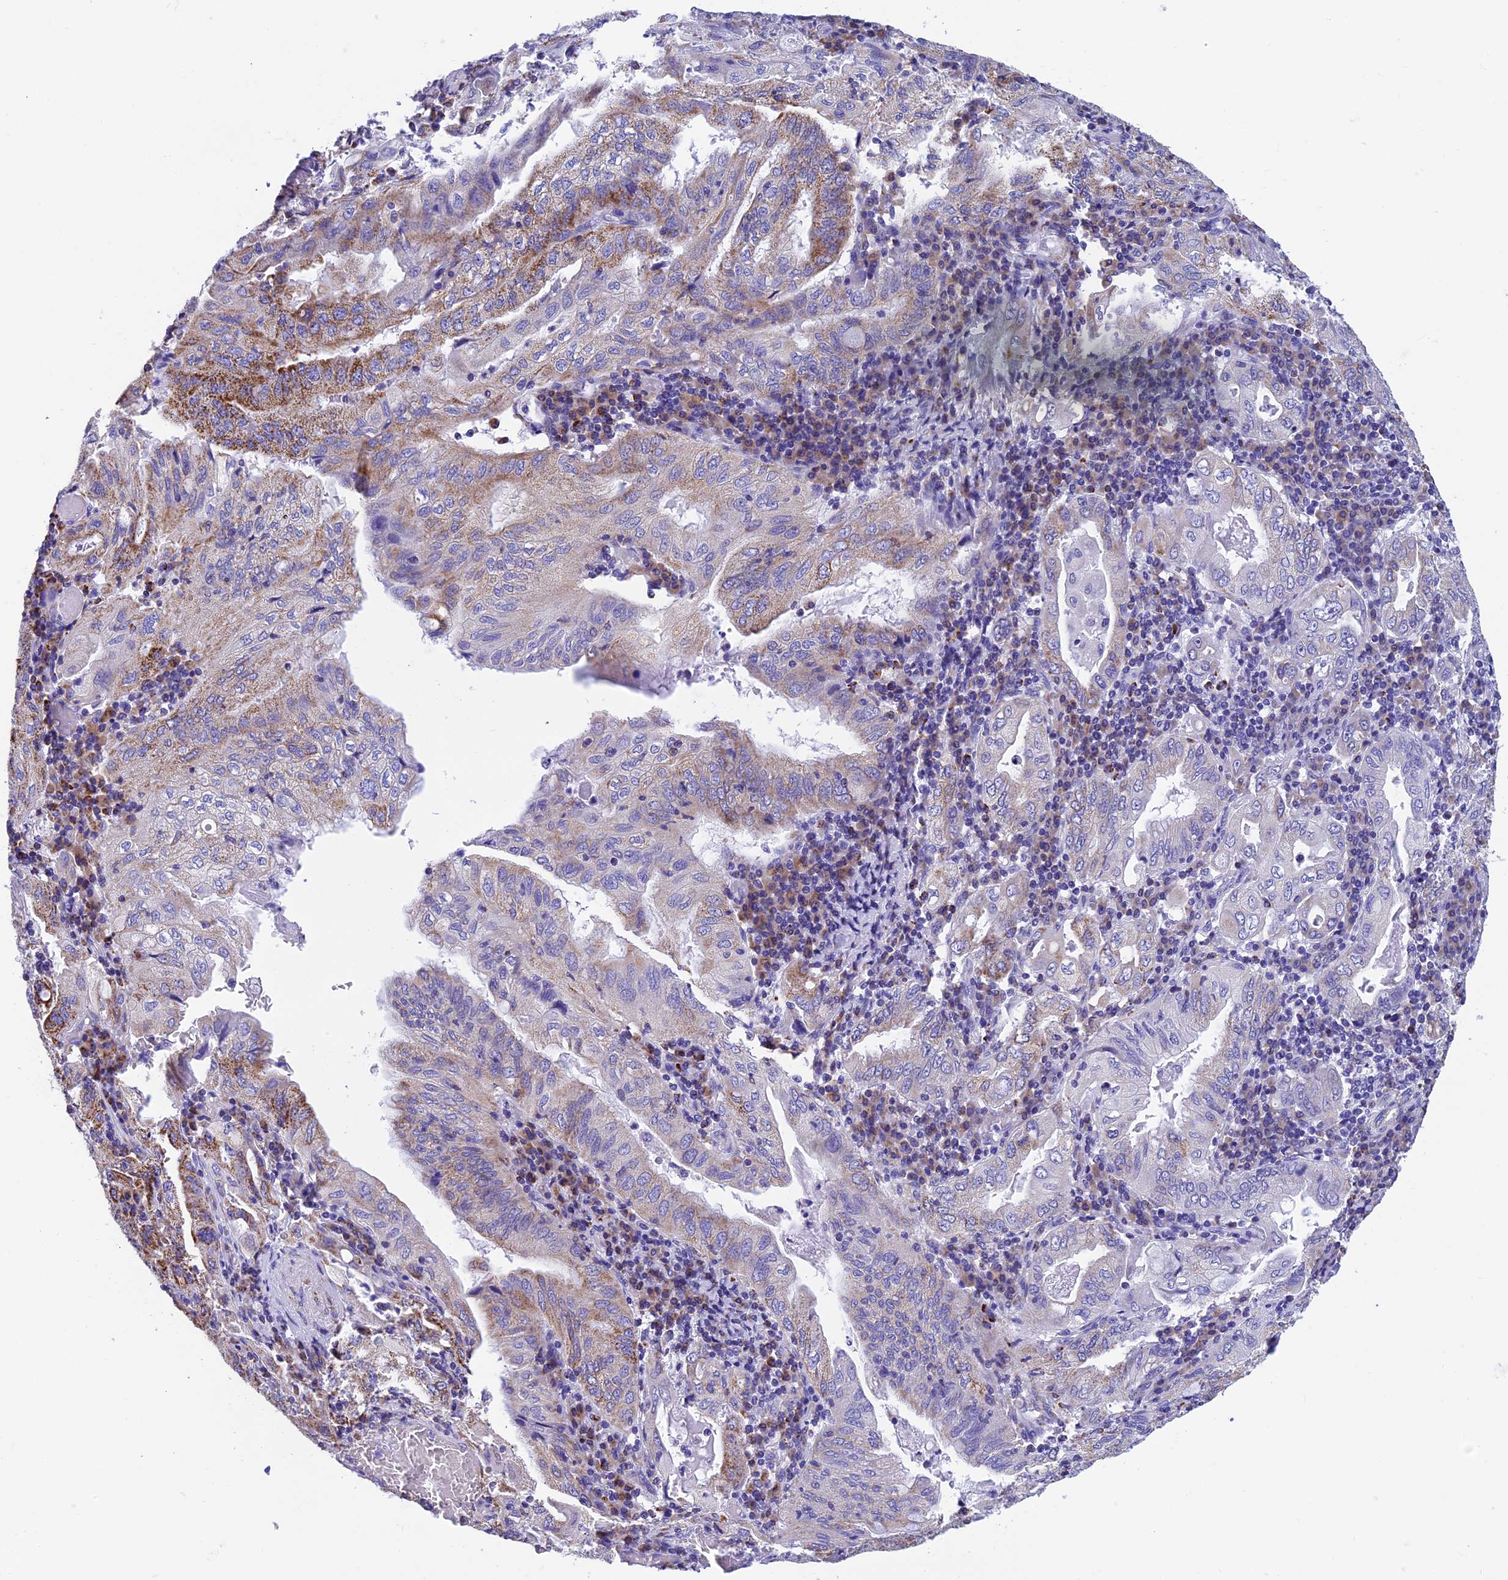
{"staining": {"intensity": "moderate", "quantity": "<25%", "location": "cytoplasmic/membranous"}, "tissue": "stomach cancer", "cell_type": "Tumor cells", "image_type": "cancer", "snomed": [{"axis": "morphology", "description": "Normal tissue, NOS"}, {"axis": "morphology", "description": "Adenocarcinoma, NOS"}, {"axis": "topography", "description": "Esophagus"}, {"axis": "topography", "description": "Stomach, upper"}, {"axis": "topography", "description": "Peripheral nerve tissue"}], "caption": "This is an image of immunohistochemistry (IHC) staining of stomach adenocarcinoma, which shows moderate positivity in the cytoplasmic/membranous of tumor cells.", "gene": "SLC8B1", "patient": {"sex": "male", "age": 62}}